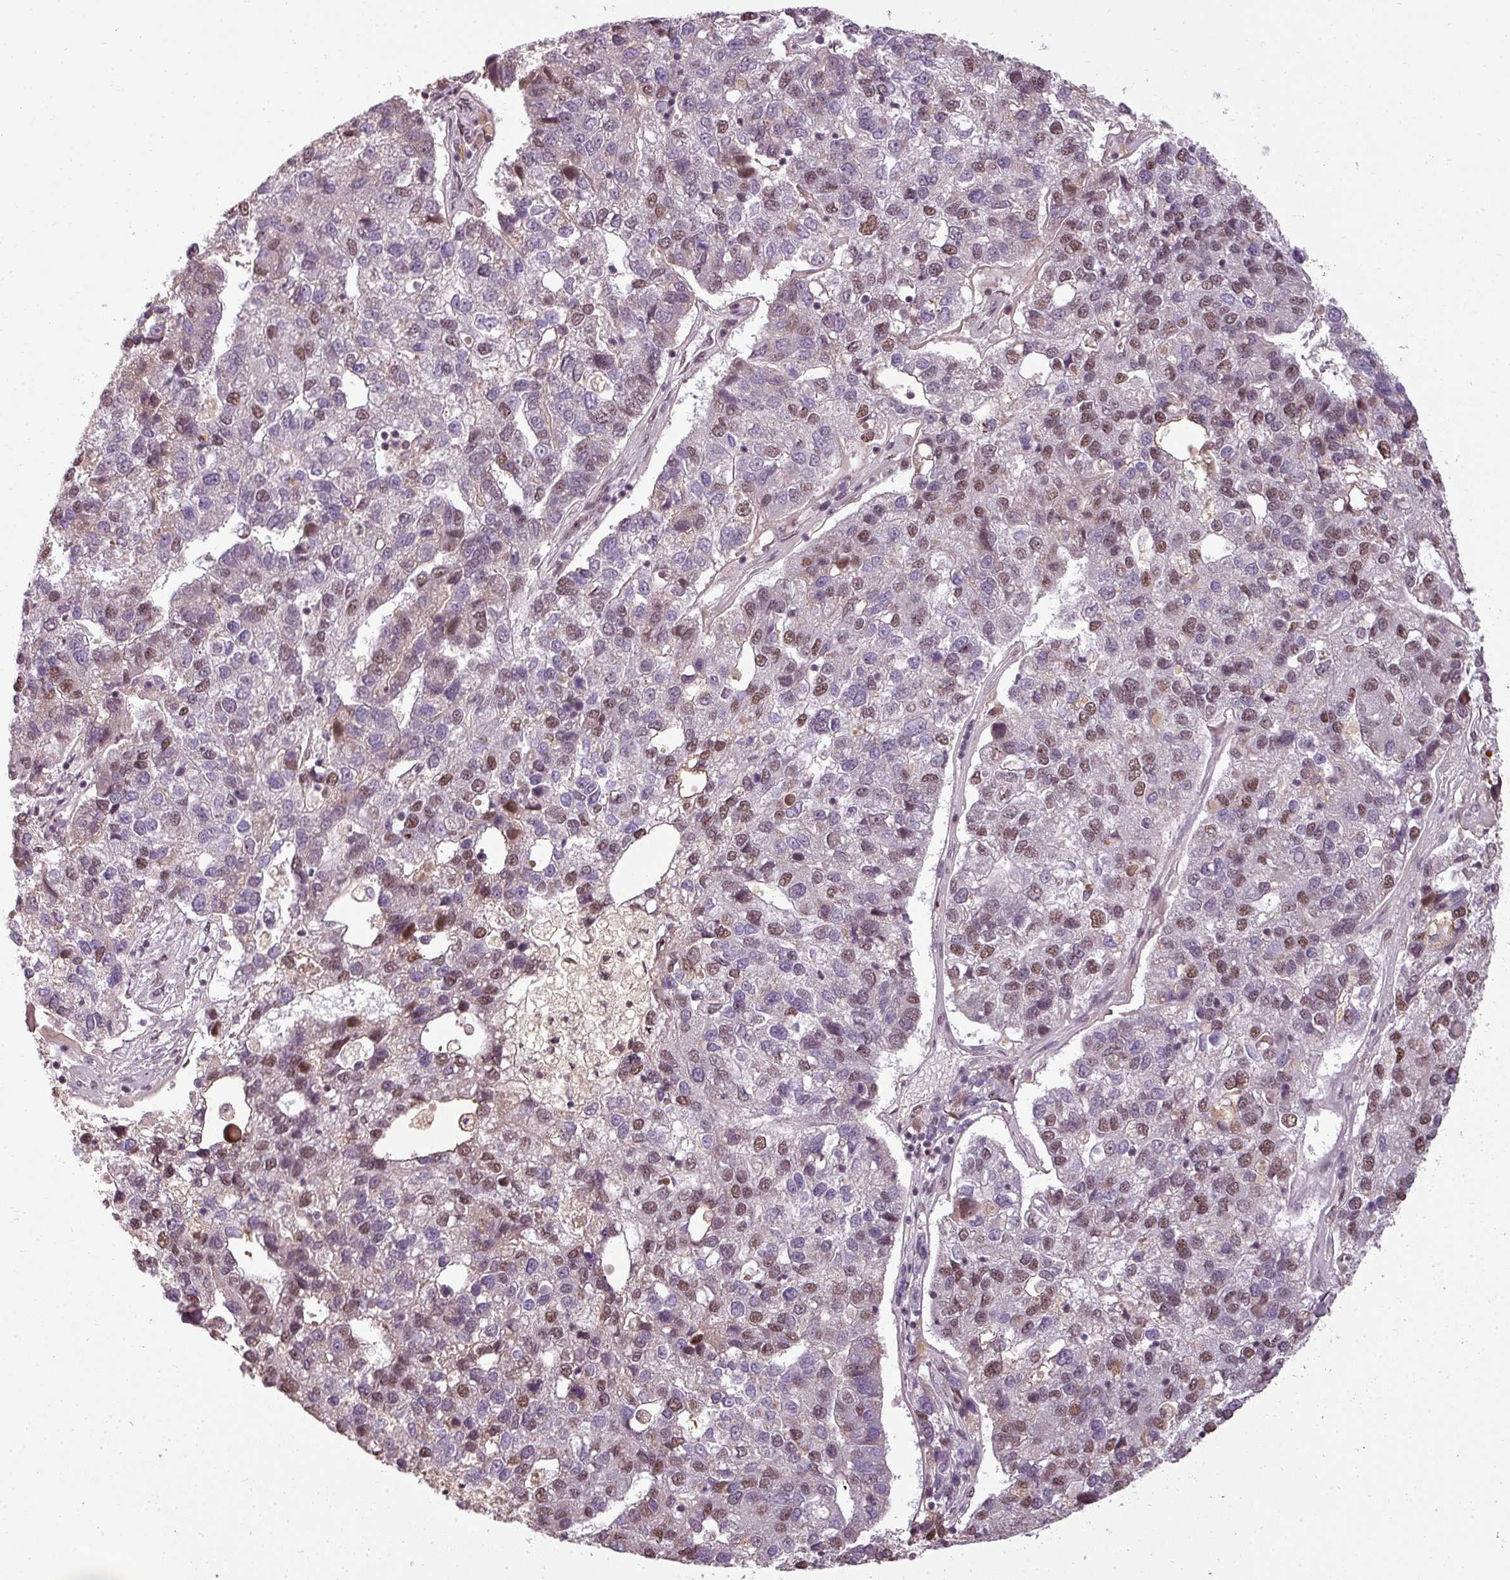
{"staining": {"intensity": "moderate", "quantity": "25%-75%", "location": "nuclear"}, "tissue": "pancreatic cancer", "cell_type": "Tumor cells", "image_type": "cancer", "snomed": [{"axis": "morphology", "description": "Adenocarcinoma, NOS"}, {"axis": "topography", "description": "Pancreas"}], "caption": "Immunohistochemical staining of pancreatic adenocarcinoma demonstrates medium levels of moderate nuclear protein positivity in about 25%-75% of tumor cells.", "gene": "BCAS3", "patient": {"sex": "female", "age": 61}}